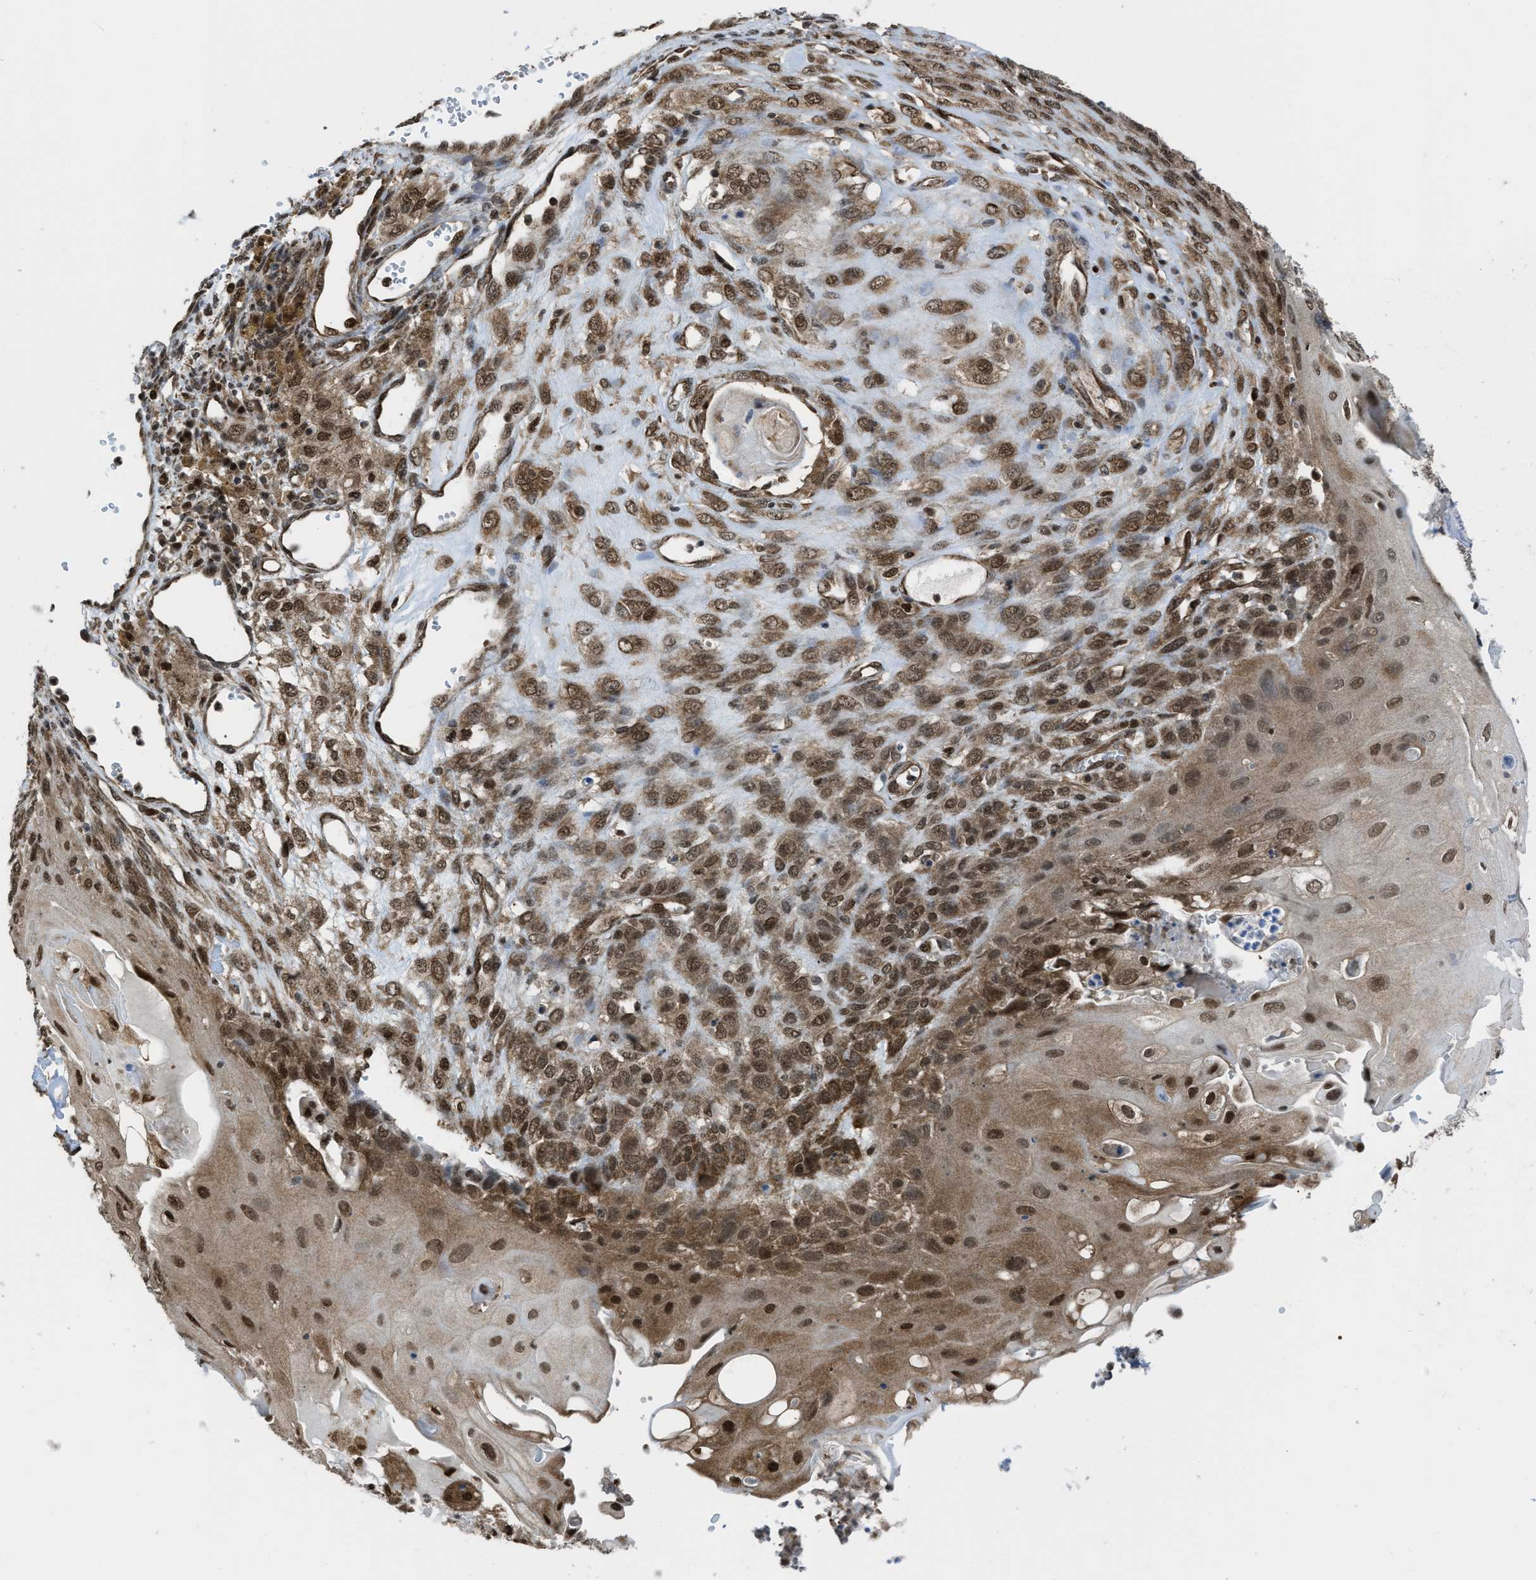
{"staining": {"intensity": "moderate", "quantity": ">75%", "location": "cytoplasmic/membranous,nuclear"}, "tissue": "endometrial cancer", "cell_type": "Tumor cells", "image_type": "cancer", "snomed": [{"axis": "morphology", "description": "Adenocarcinoma, NOS"}, {"axis": "topography", "description": "Endometrium"}], "caption": "Immunohistochemistry staining of endometrial adenocarcinoma, which reveals medium levels of moderate cytoplasmic/membranous and nuclear positivity in approximately >75% of tumor cells indicating moderate cytoplasmic/membranous and nuclear protein positivity. The staining was performed using DAB (brown) for protein detection and nuclei were counterstained in hematoxylin (blue).", "gene": "TNPO1", "patient": {"sex": "female", "age": 32}}